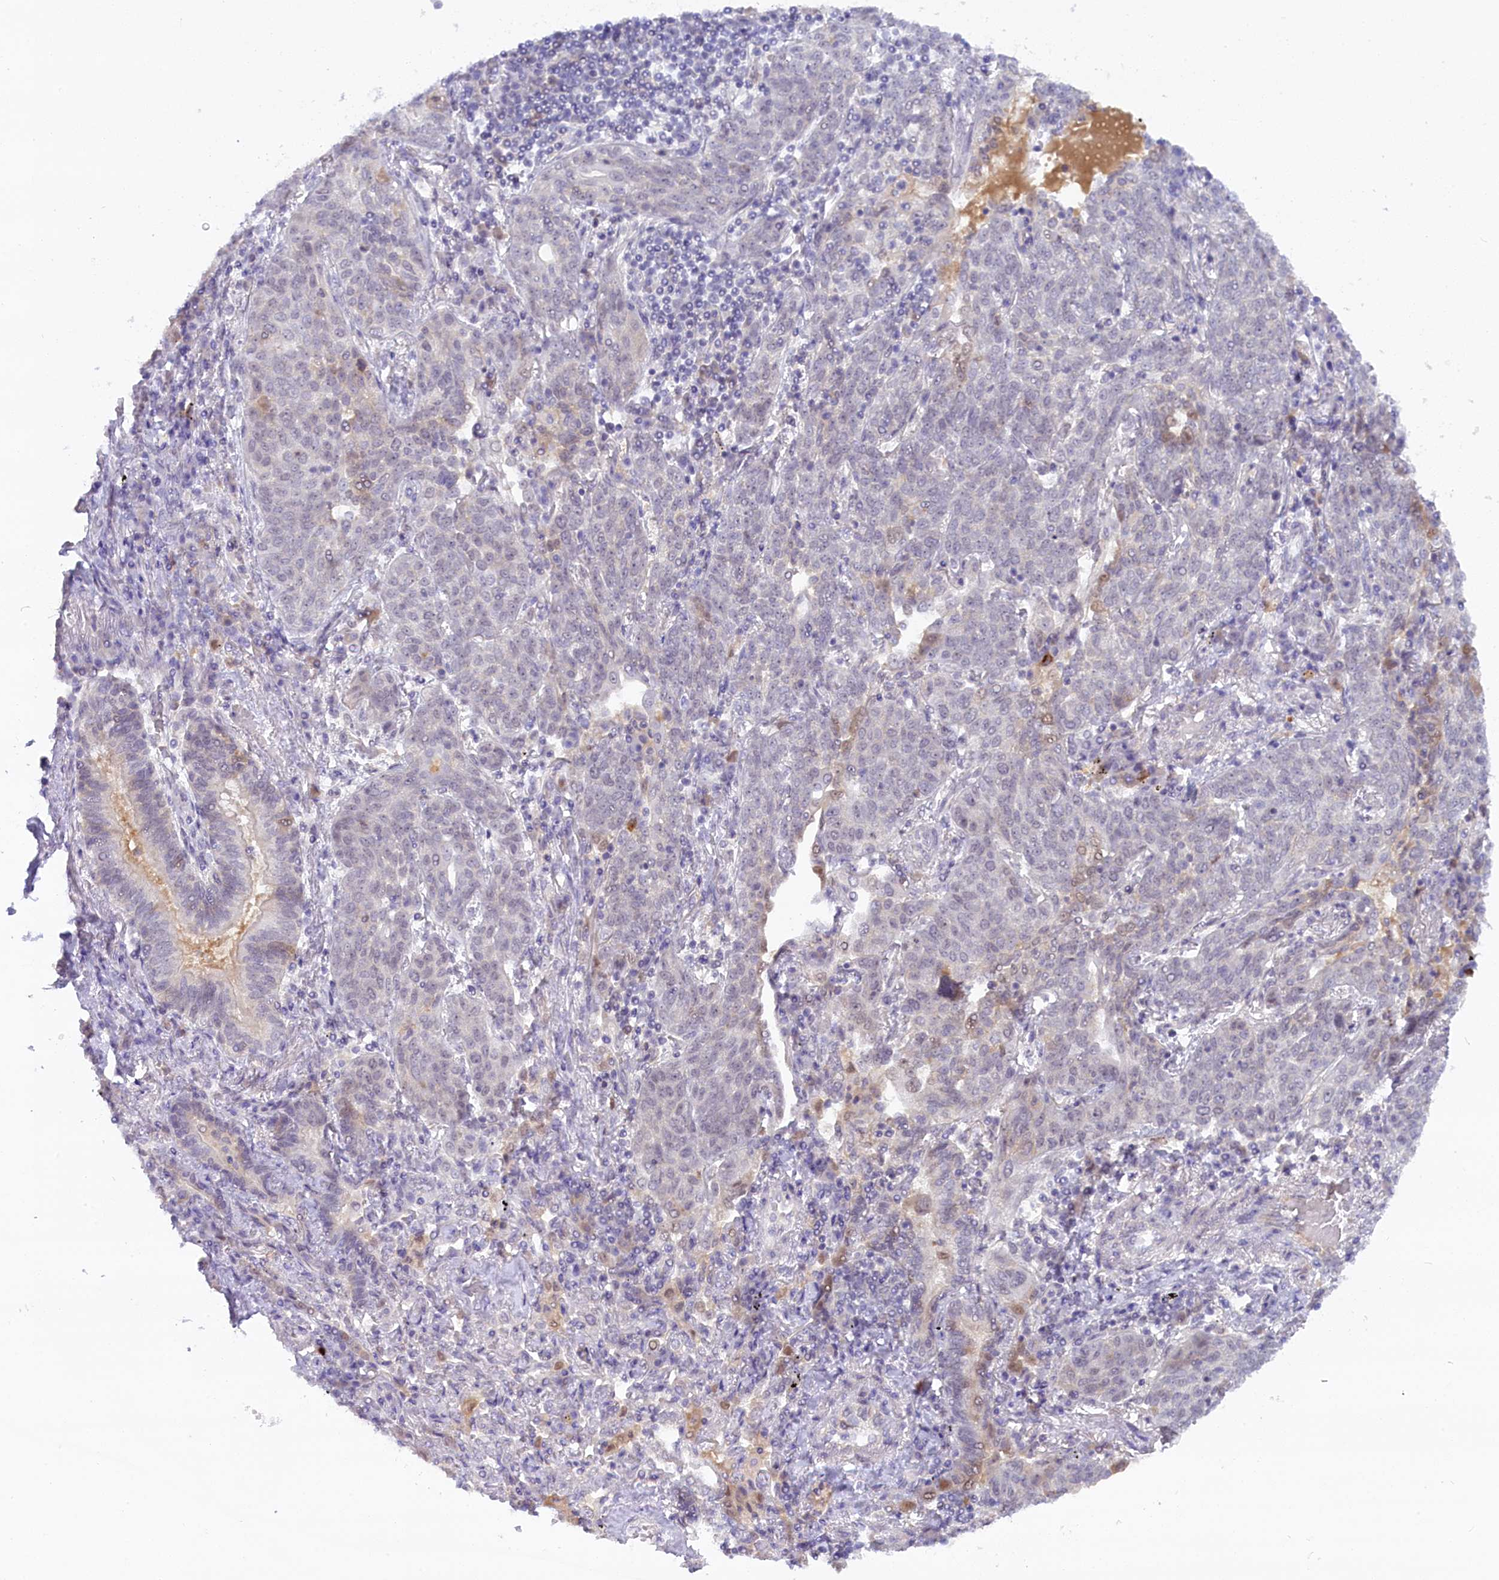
{"staining": {"intensity": "negative", "quantity": "none", "location": "none"}, "tissue": "lung cancer", "cell_type": "Tumor cells", "image_type": "cancer", "snomed": [{"axis": "morphology", "description": "Squamous cell carcinoma, NOS"}, {"axis": "topography", "description": "Lung"}], "caption": "This is a histopathology image of immunohistochemistry (IHC) staining of squamous cell carcinoma (lung), which shows no expression in tumor cells. (Immunohistochemistry (ihc), brightfield microscopy, high magnification).", "gene": "CRAMP1", "patient": {"sex": "female", "age": 70}}